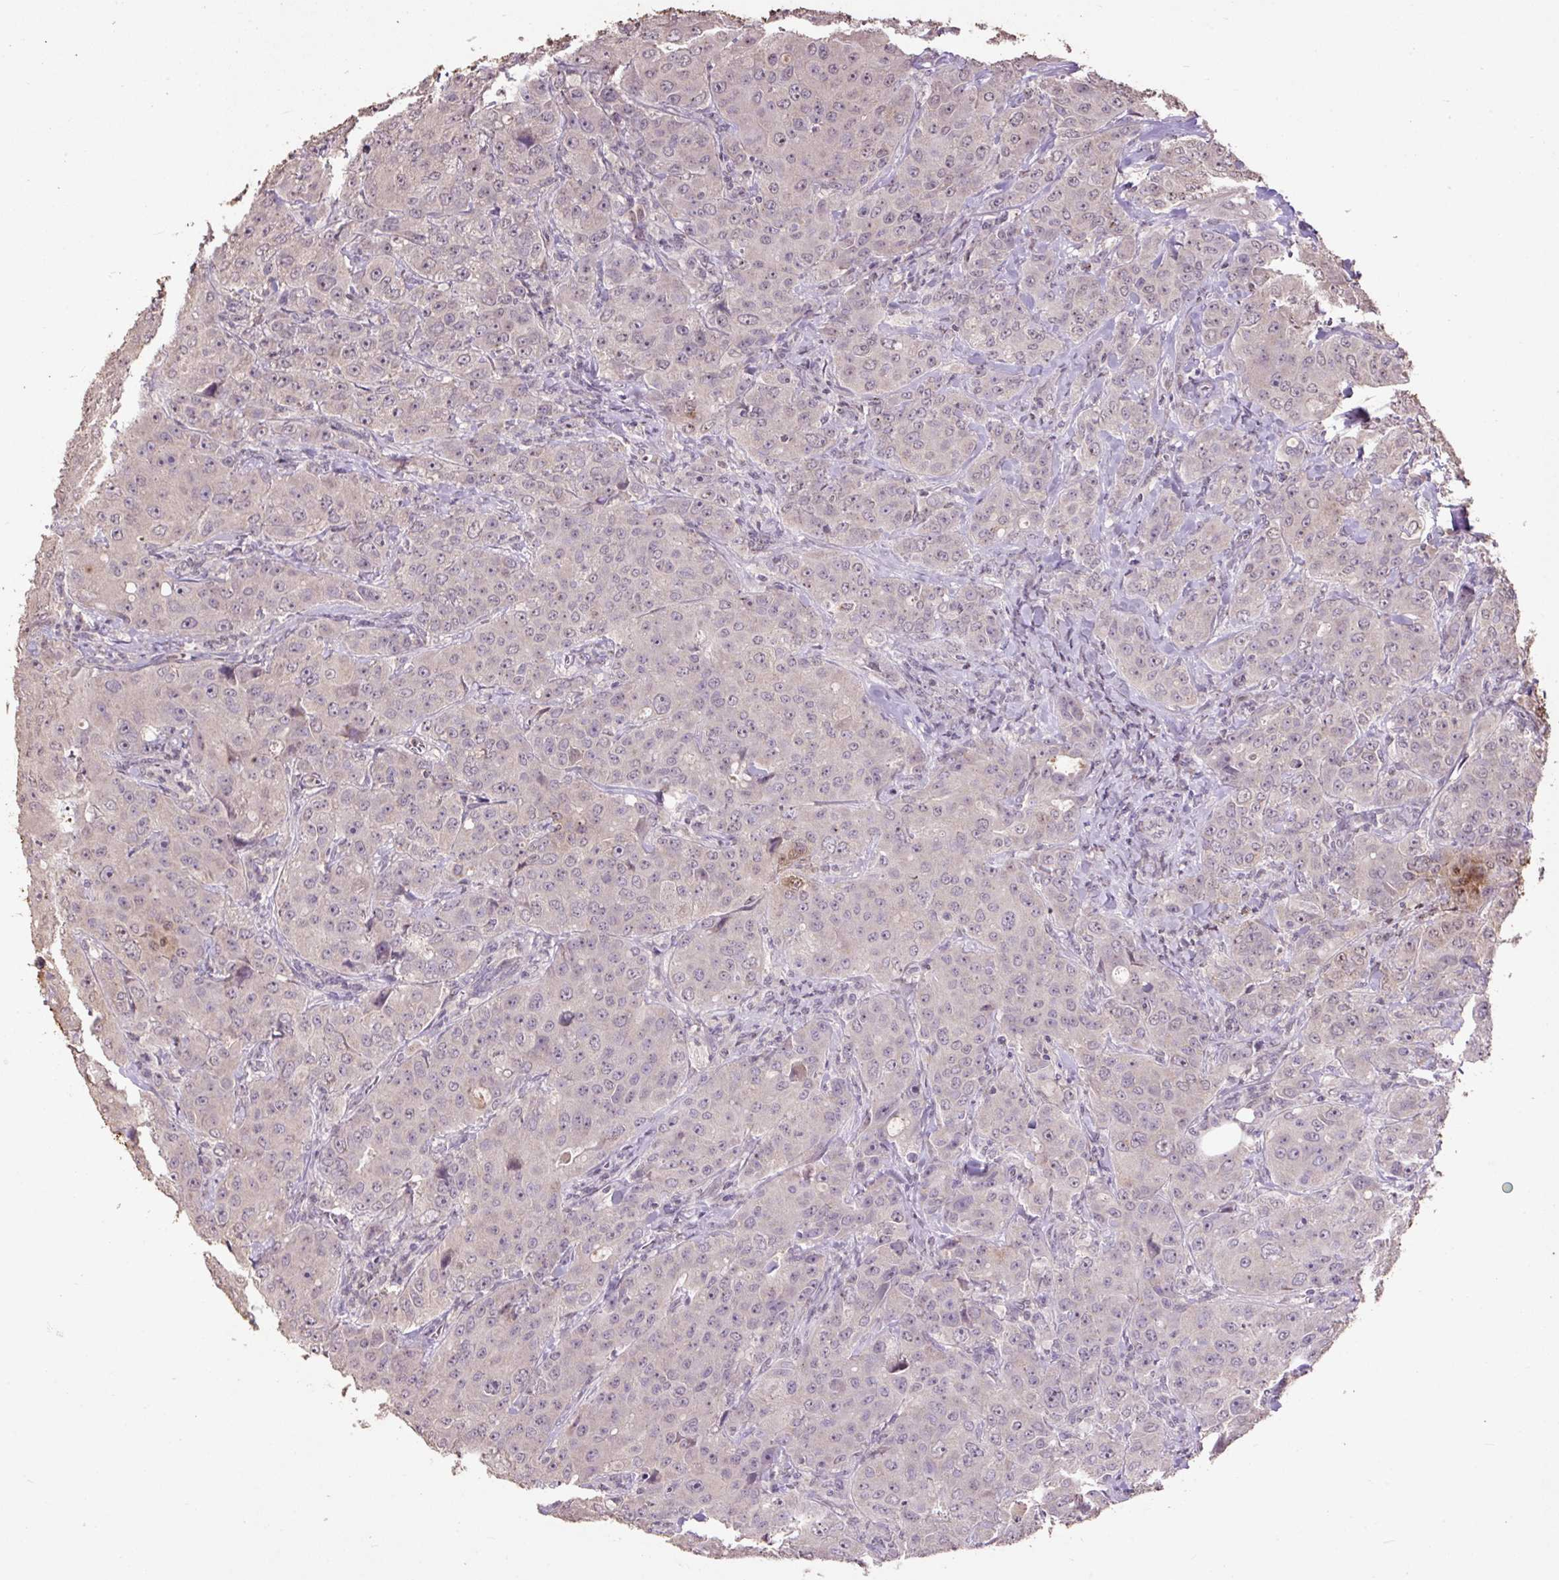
{"staining": {"intensity": "negative", "quantity": "none", "location": "none"}, "tissue": "breast cancer", "cell_type": "Tumor cells", "image_type": "cancer", "snomed": [{"axis": "morphology", "description": "Duct carcinoma"}, {"axis": "topography", "description": "Breast"}], "caption": "Immunohistochemistry photomicrograph of neoplastic tissue: human intraductal carcinoma (breast) stained with DAB (3,3'-diaminobenzidine) shows no significant protein staining in tumor cells.", "gene": "LRTM2", "patient": {"sex": "female", "age": 43}}